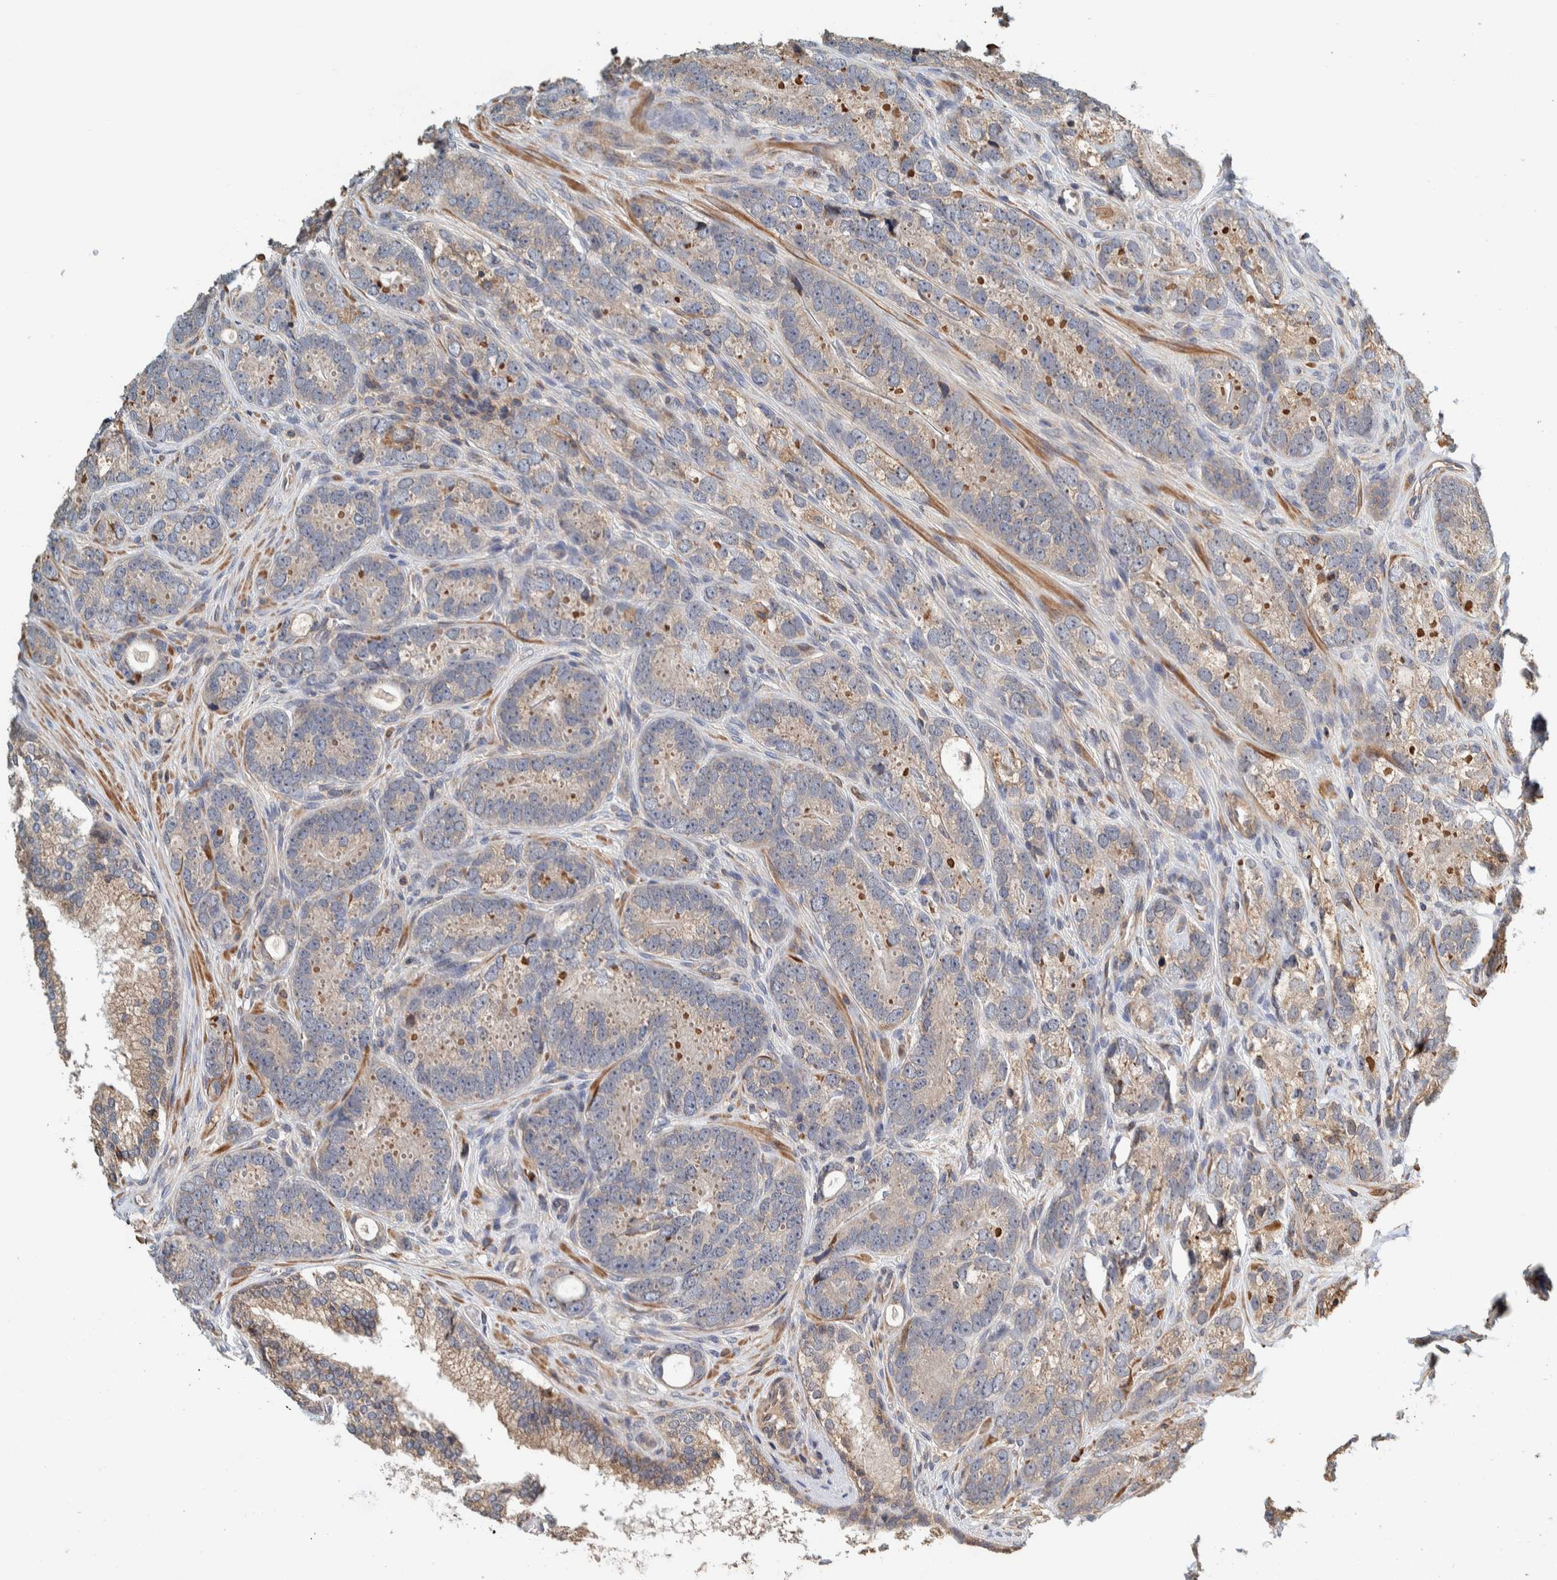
{"staining": {"intensity": "weak", "quantity": "25%-75%", "location": "cytoplasmic/membranous"}, "tissue": "prostate cancer", "cell_type": "Tumor cells", "image_type": "cancer", "snomed": [{"axis": "morphology", "description": "Adenocarcinoma, High grade"}, {"axis": "topography", "description": "Prostate"}], "caption": "High-power microscopy captured an IHC image of prostate cancer, revealing weak cytoplasmic/membranous expression in approximately 25%-75% of tumor cells.", "gene": "PLA2G3", "patient": {"sex": "male", "age": 56}}